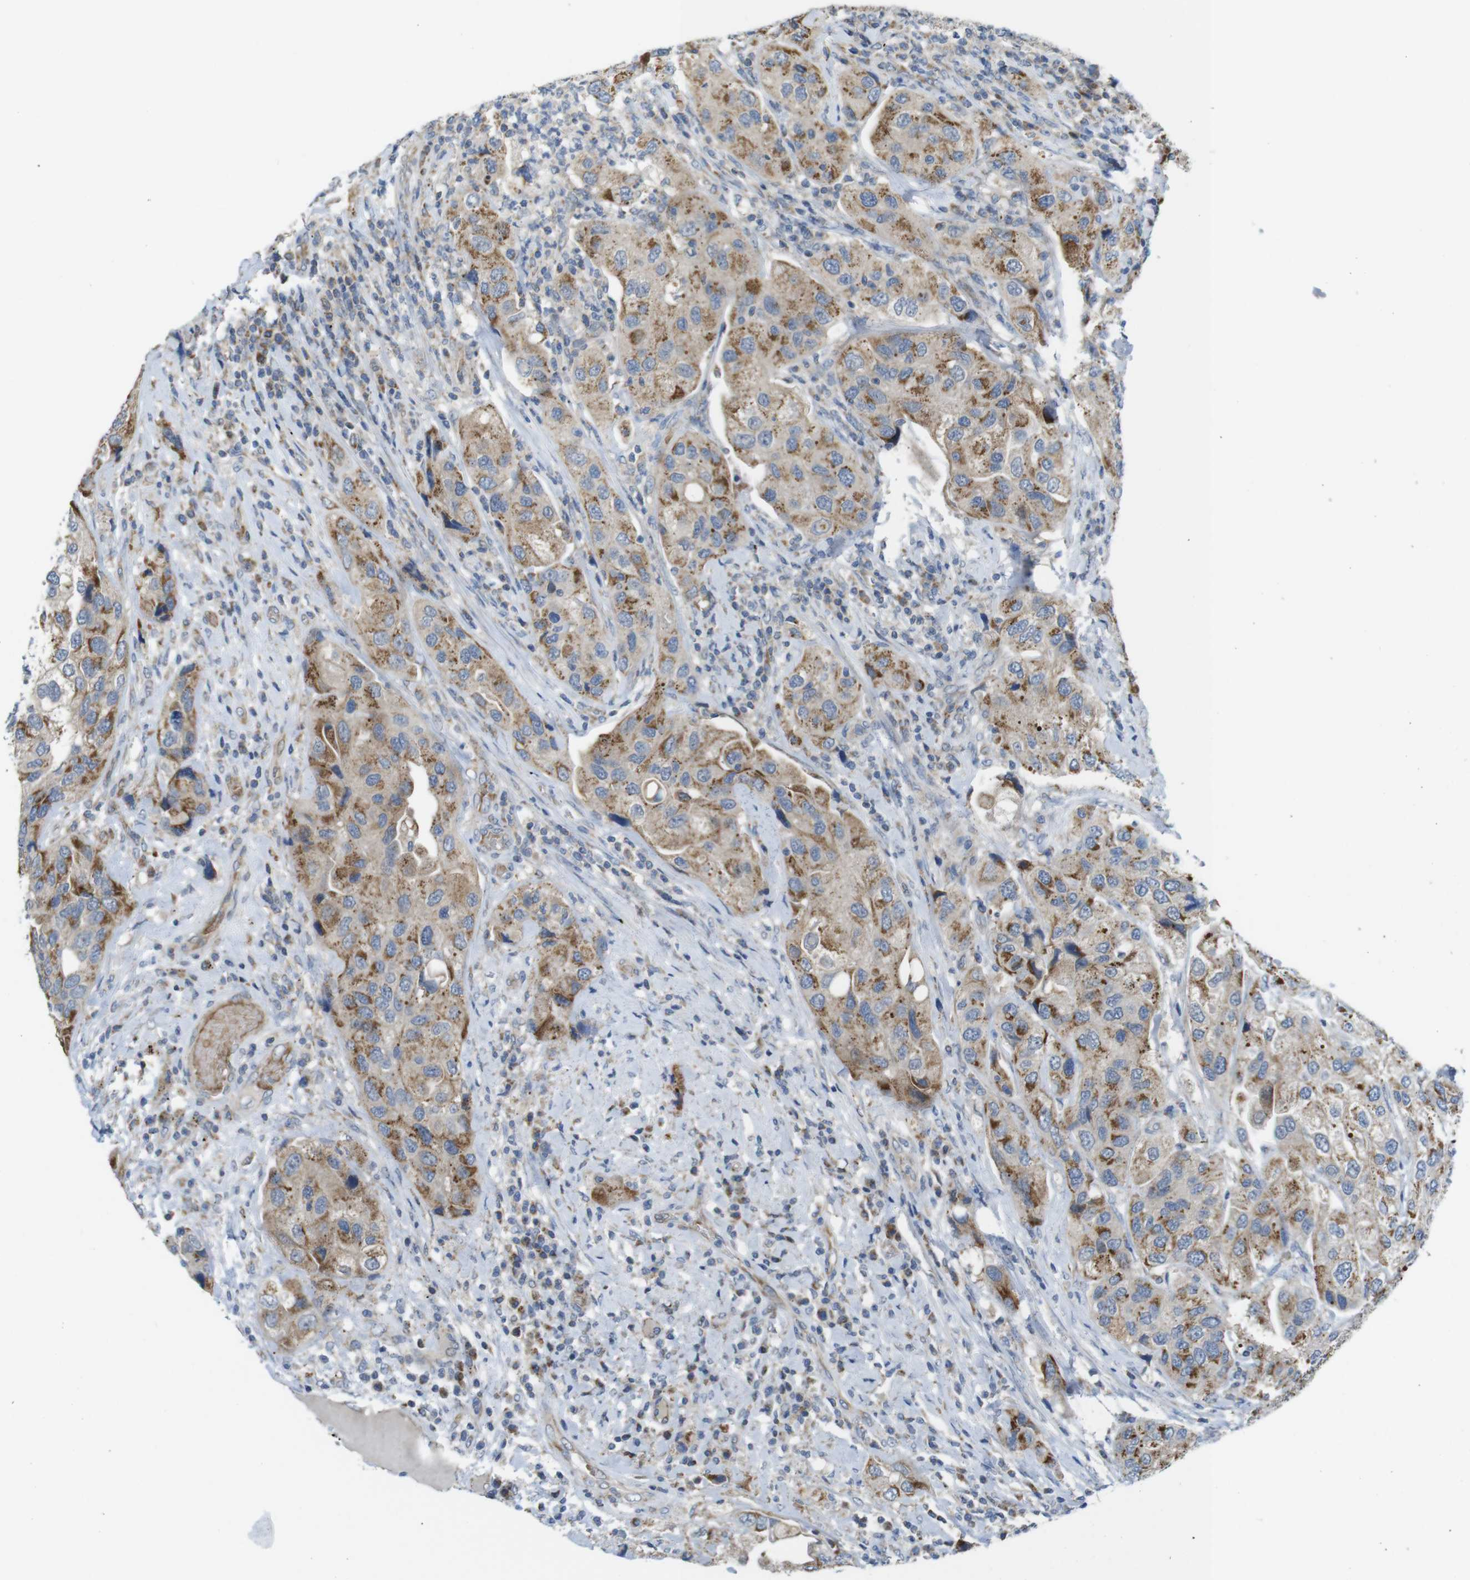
{"staining": {"intensity": "moderate", "quantity": ">75%", "location": "cytoplasmic/membranous"}, "tissue": "urothelial cancer", "cell_type": "Tumor cells", "image_type": "cancer", "snomed": [{"axis": "morphology", "description": "Urothelial carcinoma, High grade"}, {"axis": "topography", "description": "Urinary bladder"}], "caption": "A histopathology image of human high-grade urothelial carcinoma stained for a protein displays moderate cytoplasmic/membranous brown staining in tumor cells.", "gene": "MARCHF1", "patient": {"sex": "female", "age": 64}}